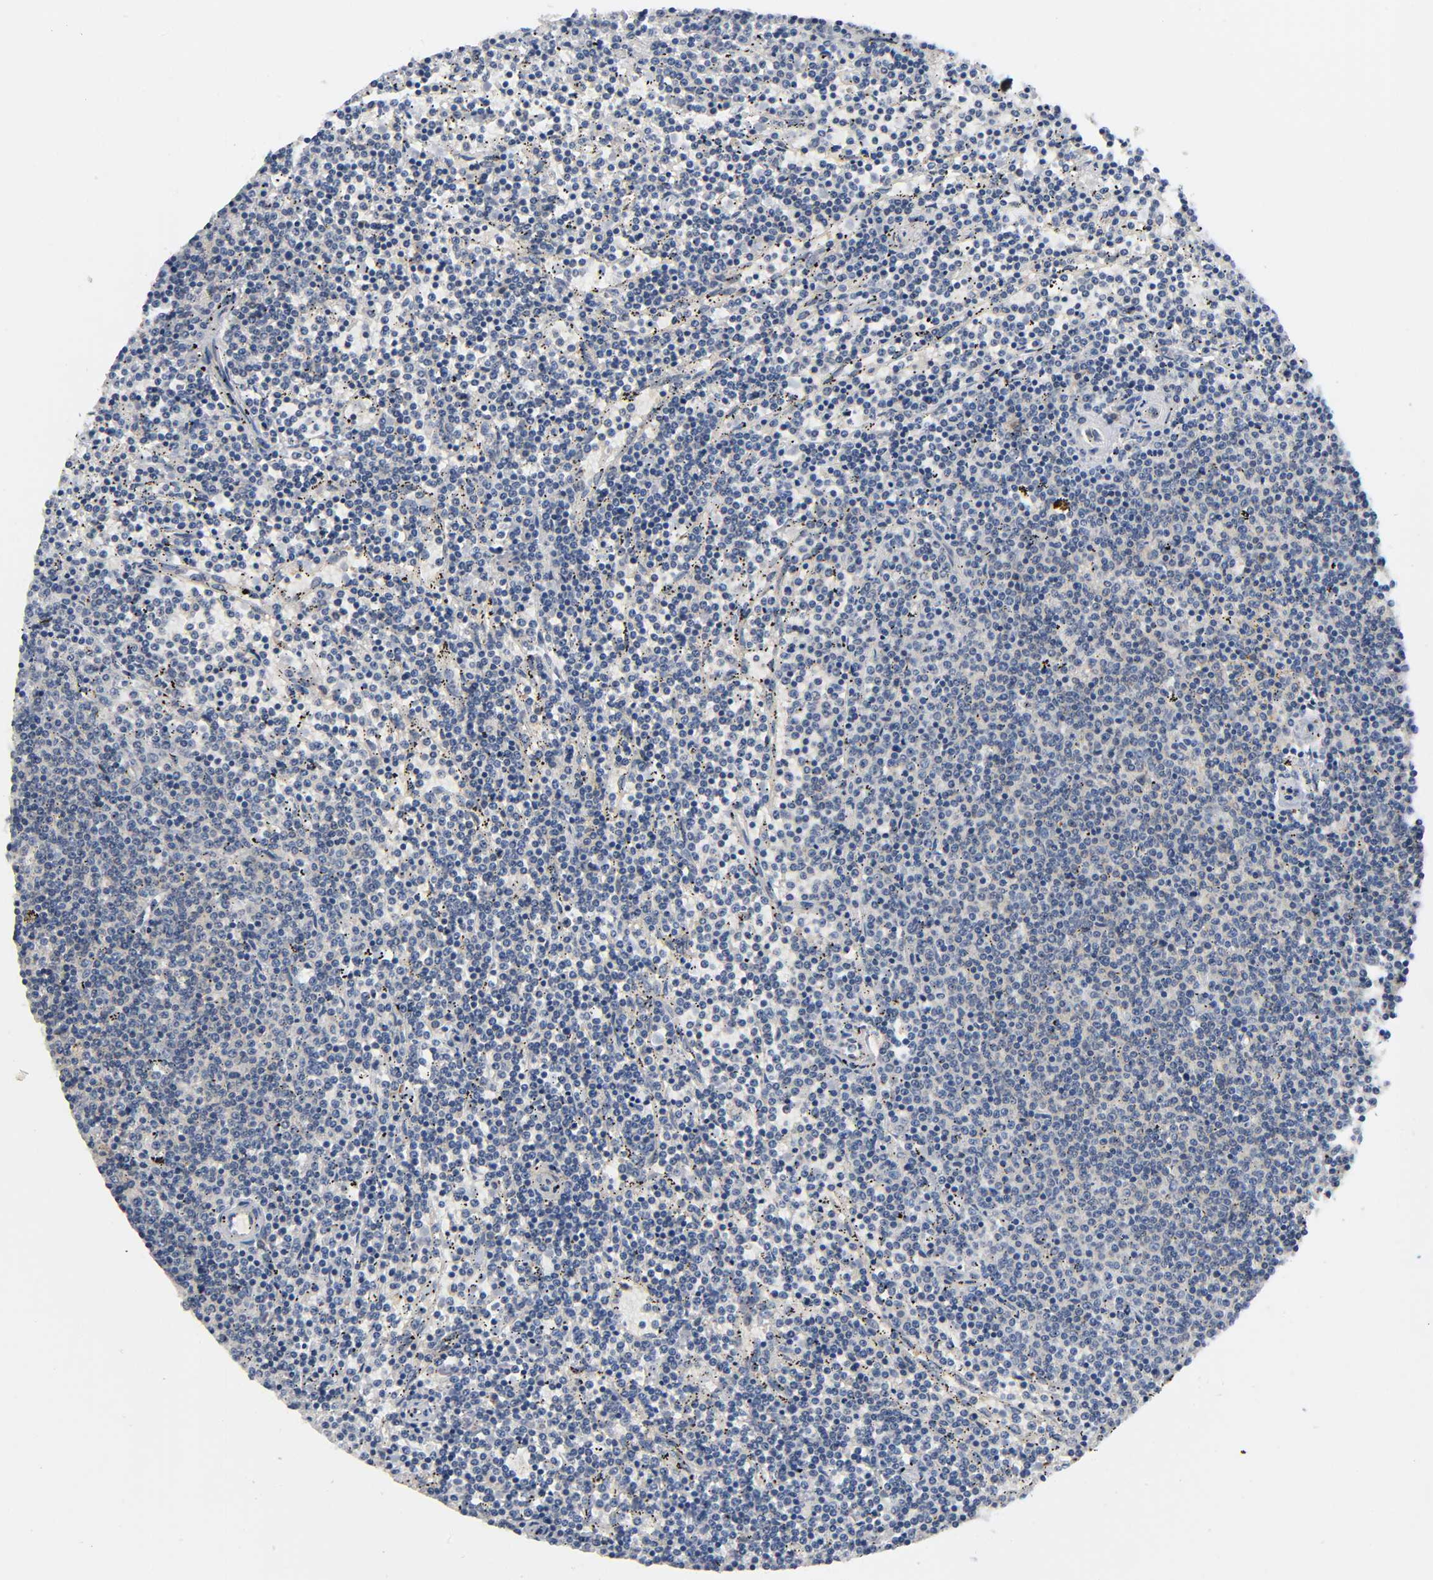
{"staining": {"intensity": "weak", "quantity": "25%-75%", "location": "cytoplasmic/membranous"}, "tissue": "lymphoma", "cell_type": "Tumor cells", "image_type": "cancer", "snomed": [{"axis": "morphology", "description": "Malignant lymphoma, non-Hodgkin's type, Low grade"}, {"axis": "topography", "description": "Spleen"}], "caption": "There is low levels of weak cytoplasmic/membranous expression in tumor cells of lymphoma, as demonstrated by immunohistochemical staining (brown color).", "gene": "HDAC6", "patient": {"sex": "female", "age": 50}}